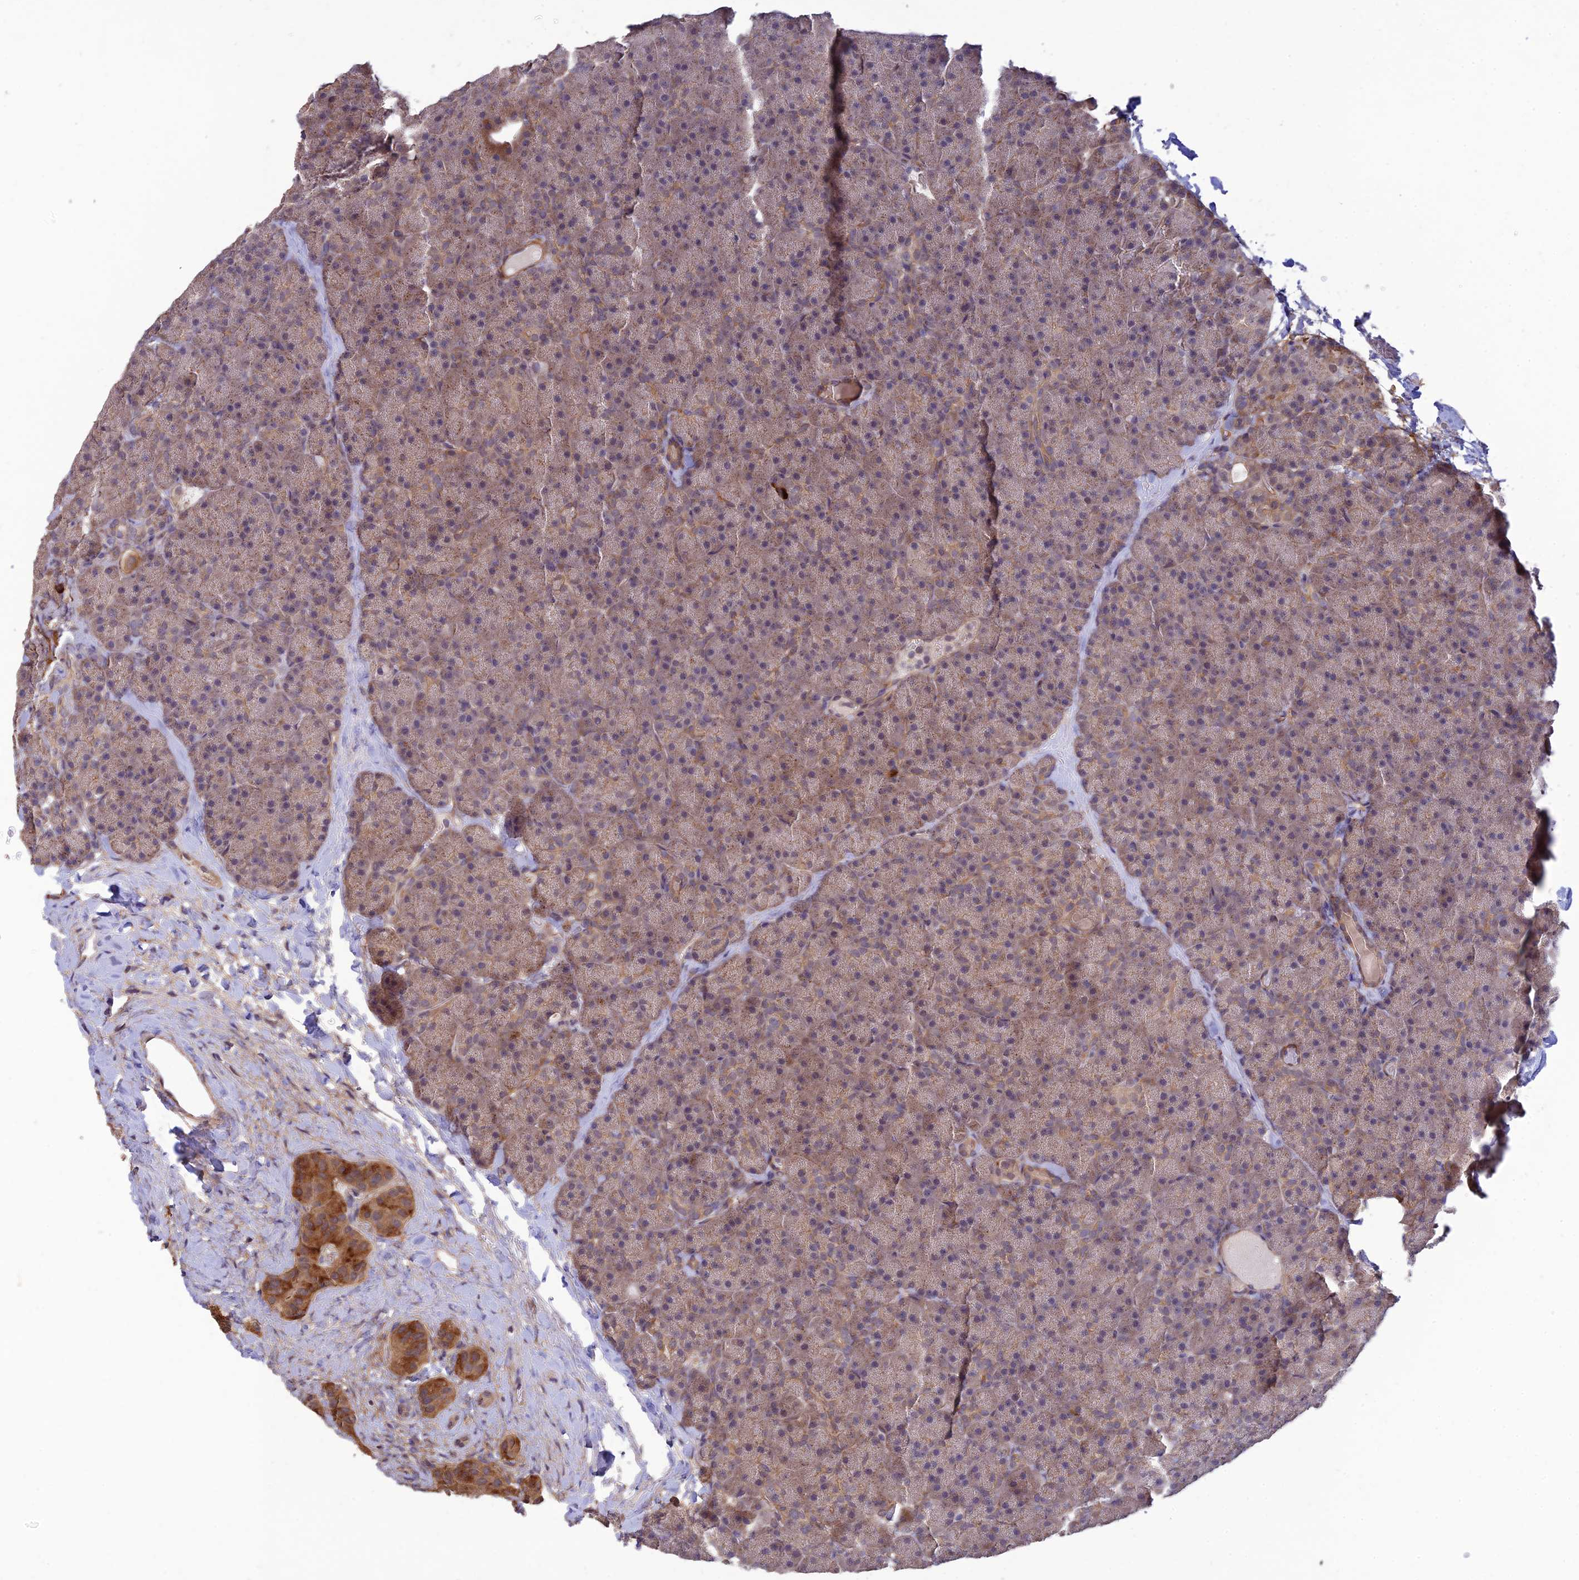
{"staining": {"intensity": "weak", "quantity": "25%-75%", "location": "cytoplasmic/membranous,nuclear"}, "tissue": "pancreas", "cell_type": "Exocrine glandular cells", "image_type": "normal", "snomed": [{"axis": "morphology", "description": "Normal tissue, NOS"}, {"axis": "topography", "description": "Pancreas"}], "caption": "Weak cytoplasmic/membranous,nuclear protein staining is identified in about 25%-75% of exocrine glandular cells in pancreas.", "gene": "PAGR1", "patient": {"sex": "male", "age": 36}}